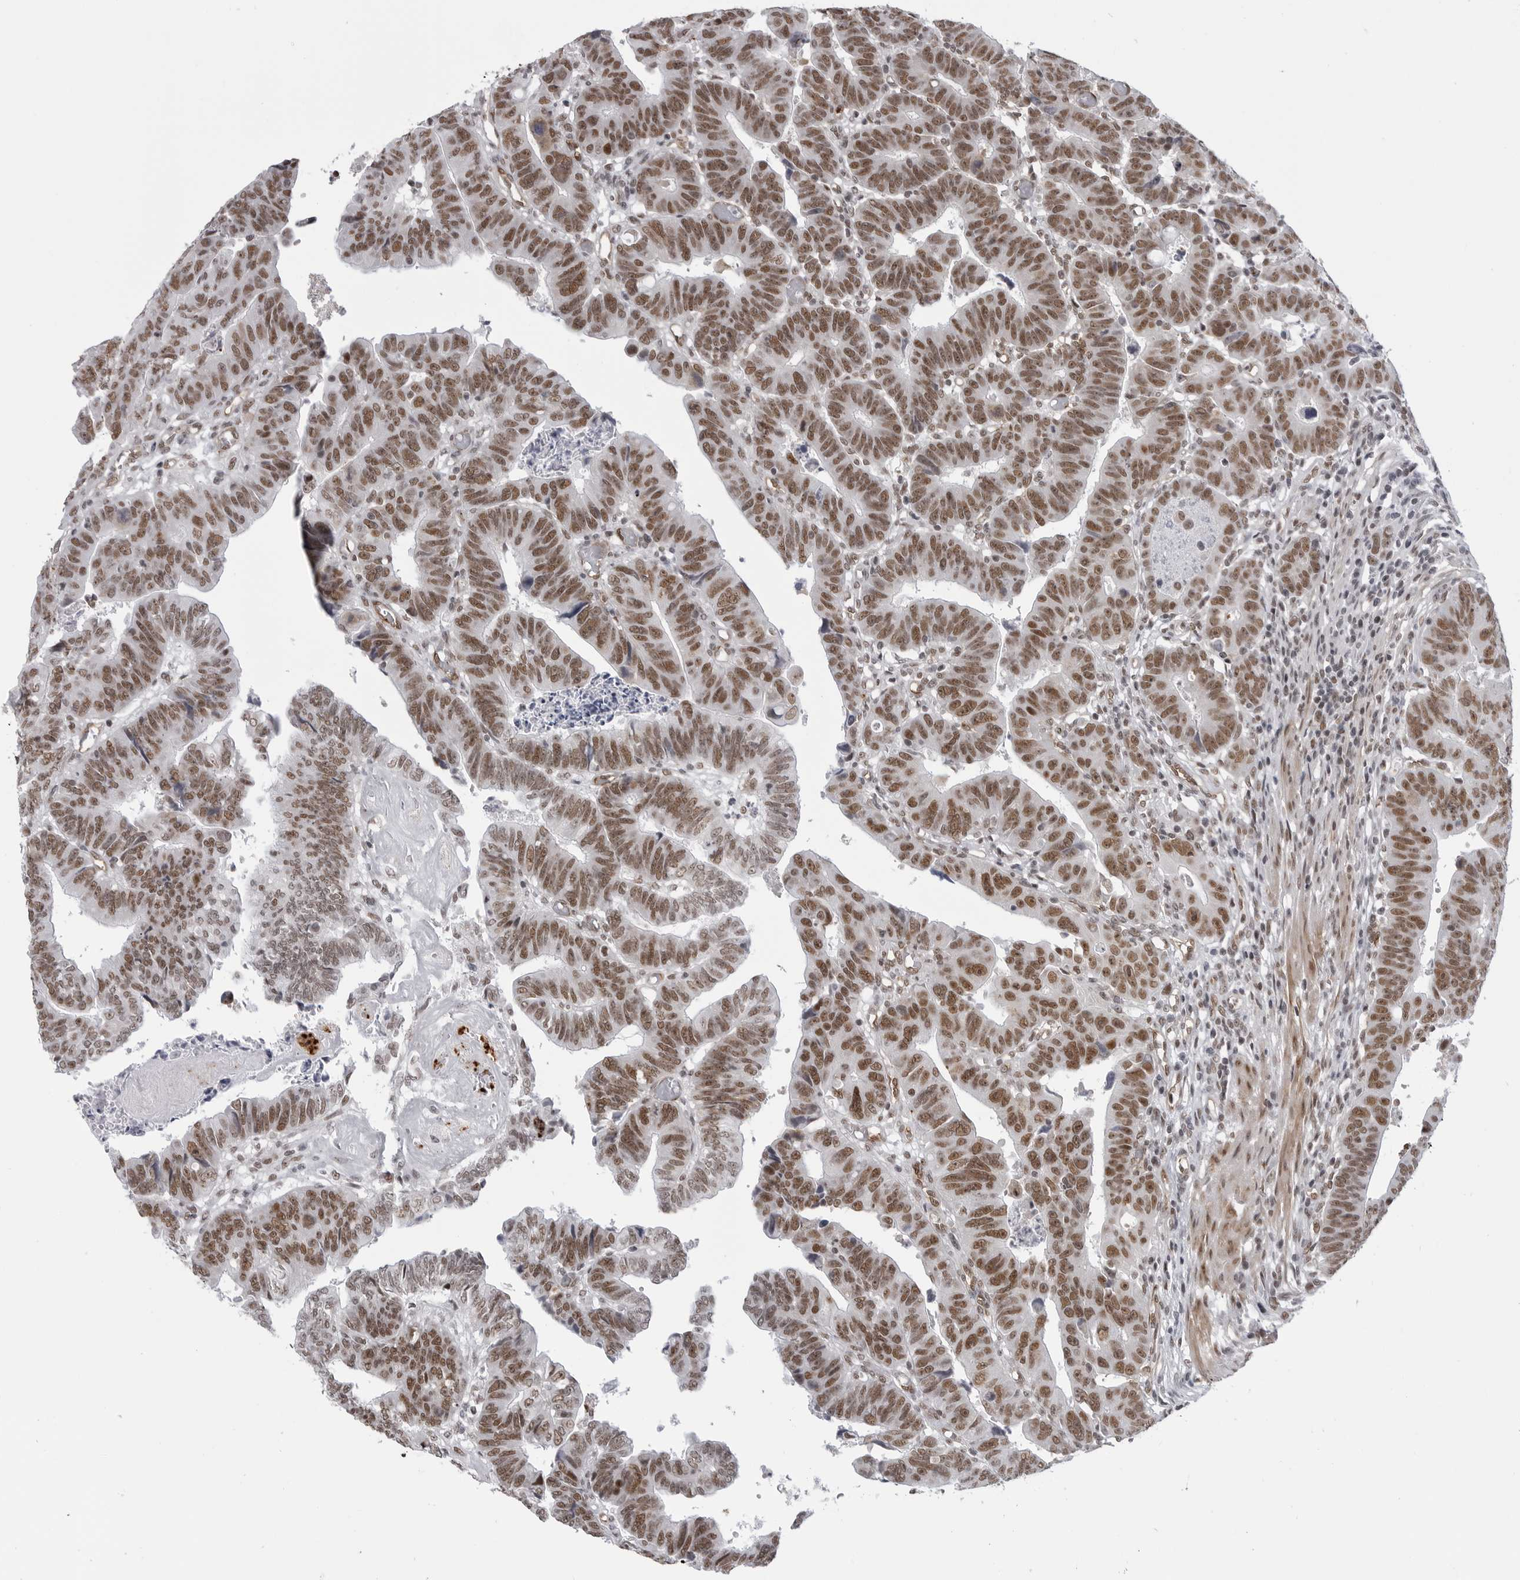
{"staining": {"intensity": "moderate", "quantity": ">75%", "location": "nuclear"}, "tissue": "colorectal cancer", "cell_type": "Tumor cells", "image_type": "cancer", "snomed": [{"axis": "morphology", "description": "Adenocarcinoma, NOS"}, {"axis": "topography", "description": "Rectum"}], "caption": "This is an image of immunohistochemistry staining of colorectal adenocarcinoma, which shows moderate staining in the nuclear of tumor cells.", "gene": "RNF26", "patient": {"sex": "female", "age": 65}}